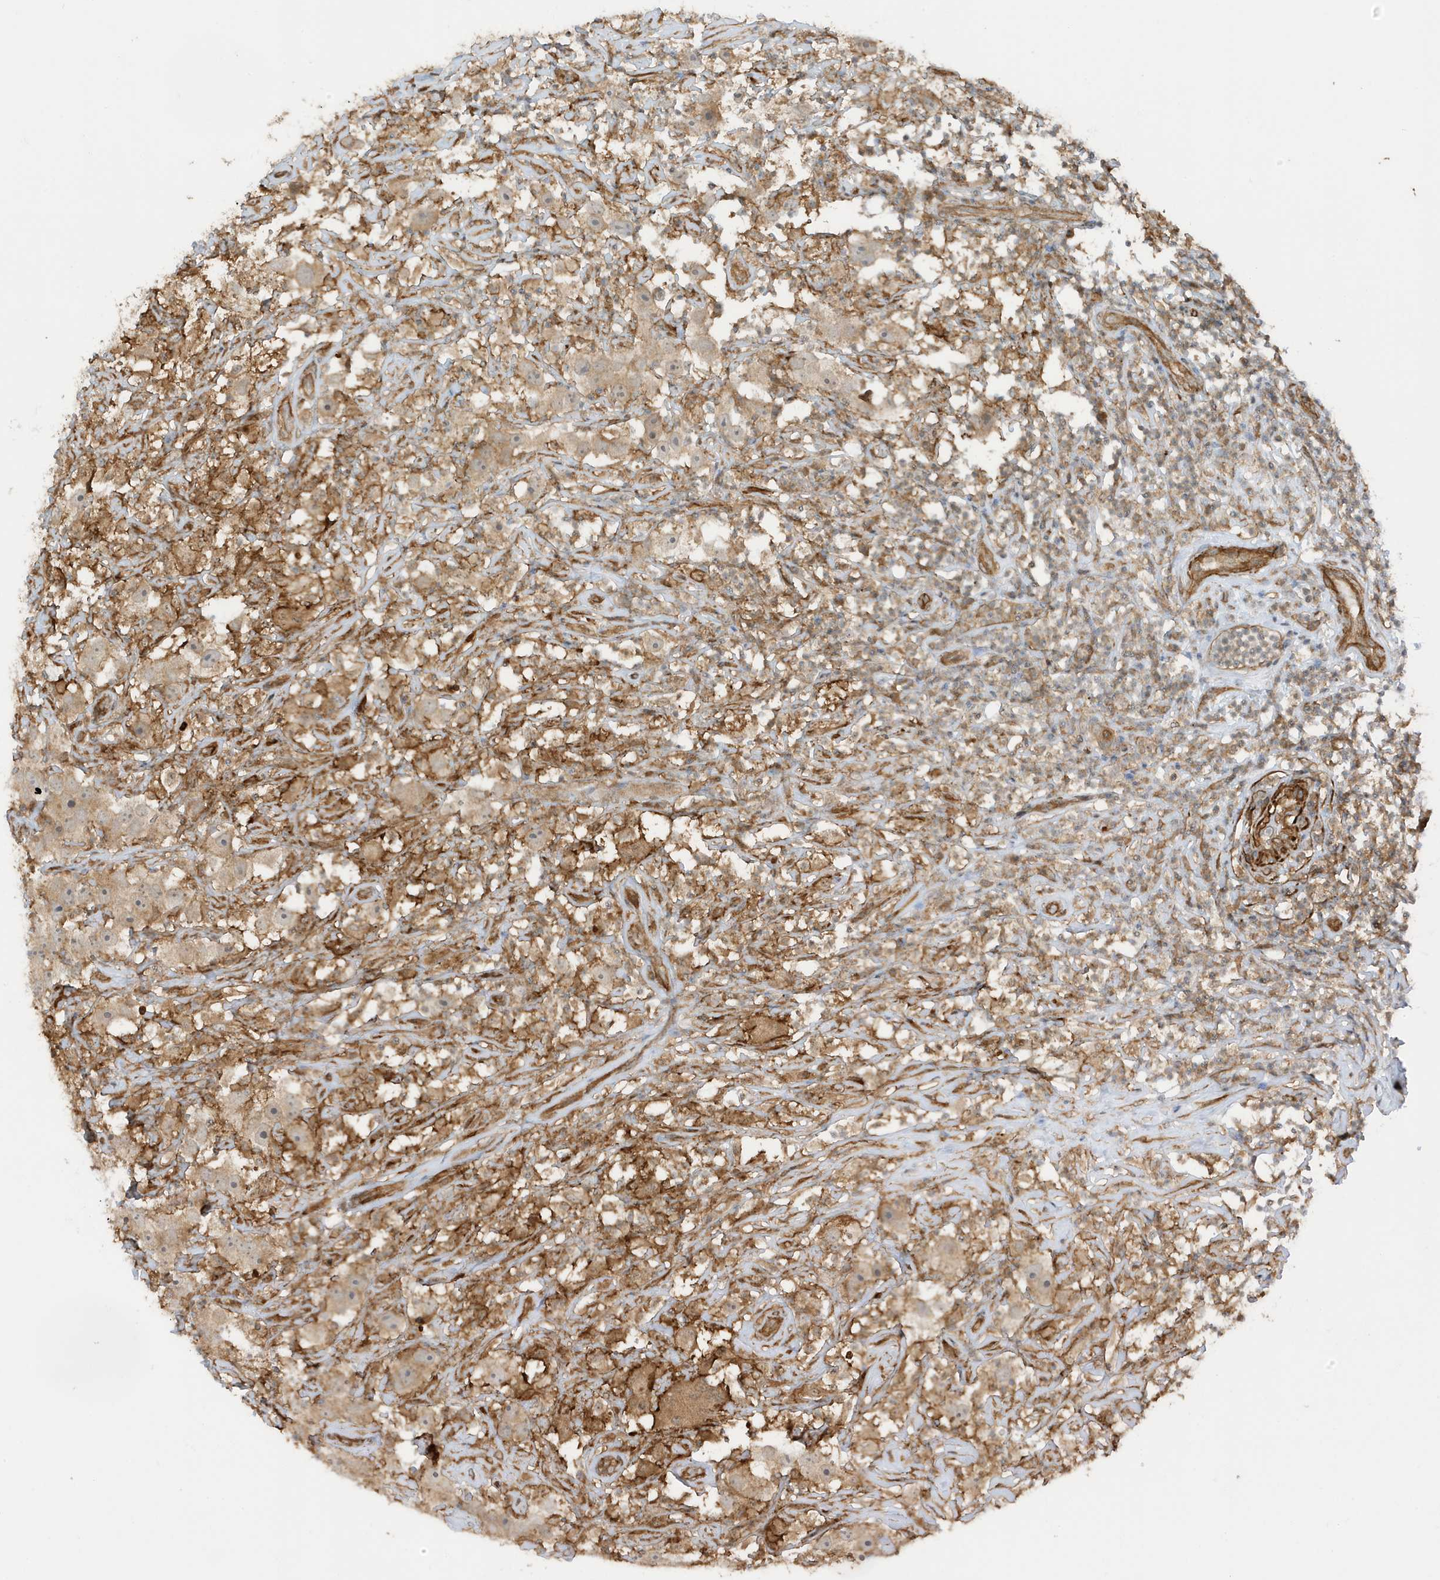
{"staining": {"intensity": "weak", "quantity": ">75%", "location": "cytoplasmic/membranous"}, "tissue": "testis cancer", "cell_type": "Tumor cells", "image_type": "cancer", "snomed": [{"axis": "morphology", "description": "Seminoma, NOS"}, {"axis": "topography", "description": "Testis"}], "caption": "Weak cytoplasmic/membranous positivity is present in about >75% of tumor cells in seminoma (testis).", "gene": "CDC42EP3", "patient": {"sex": "male", "age": 49}}